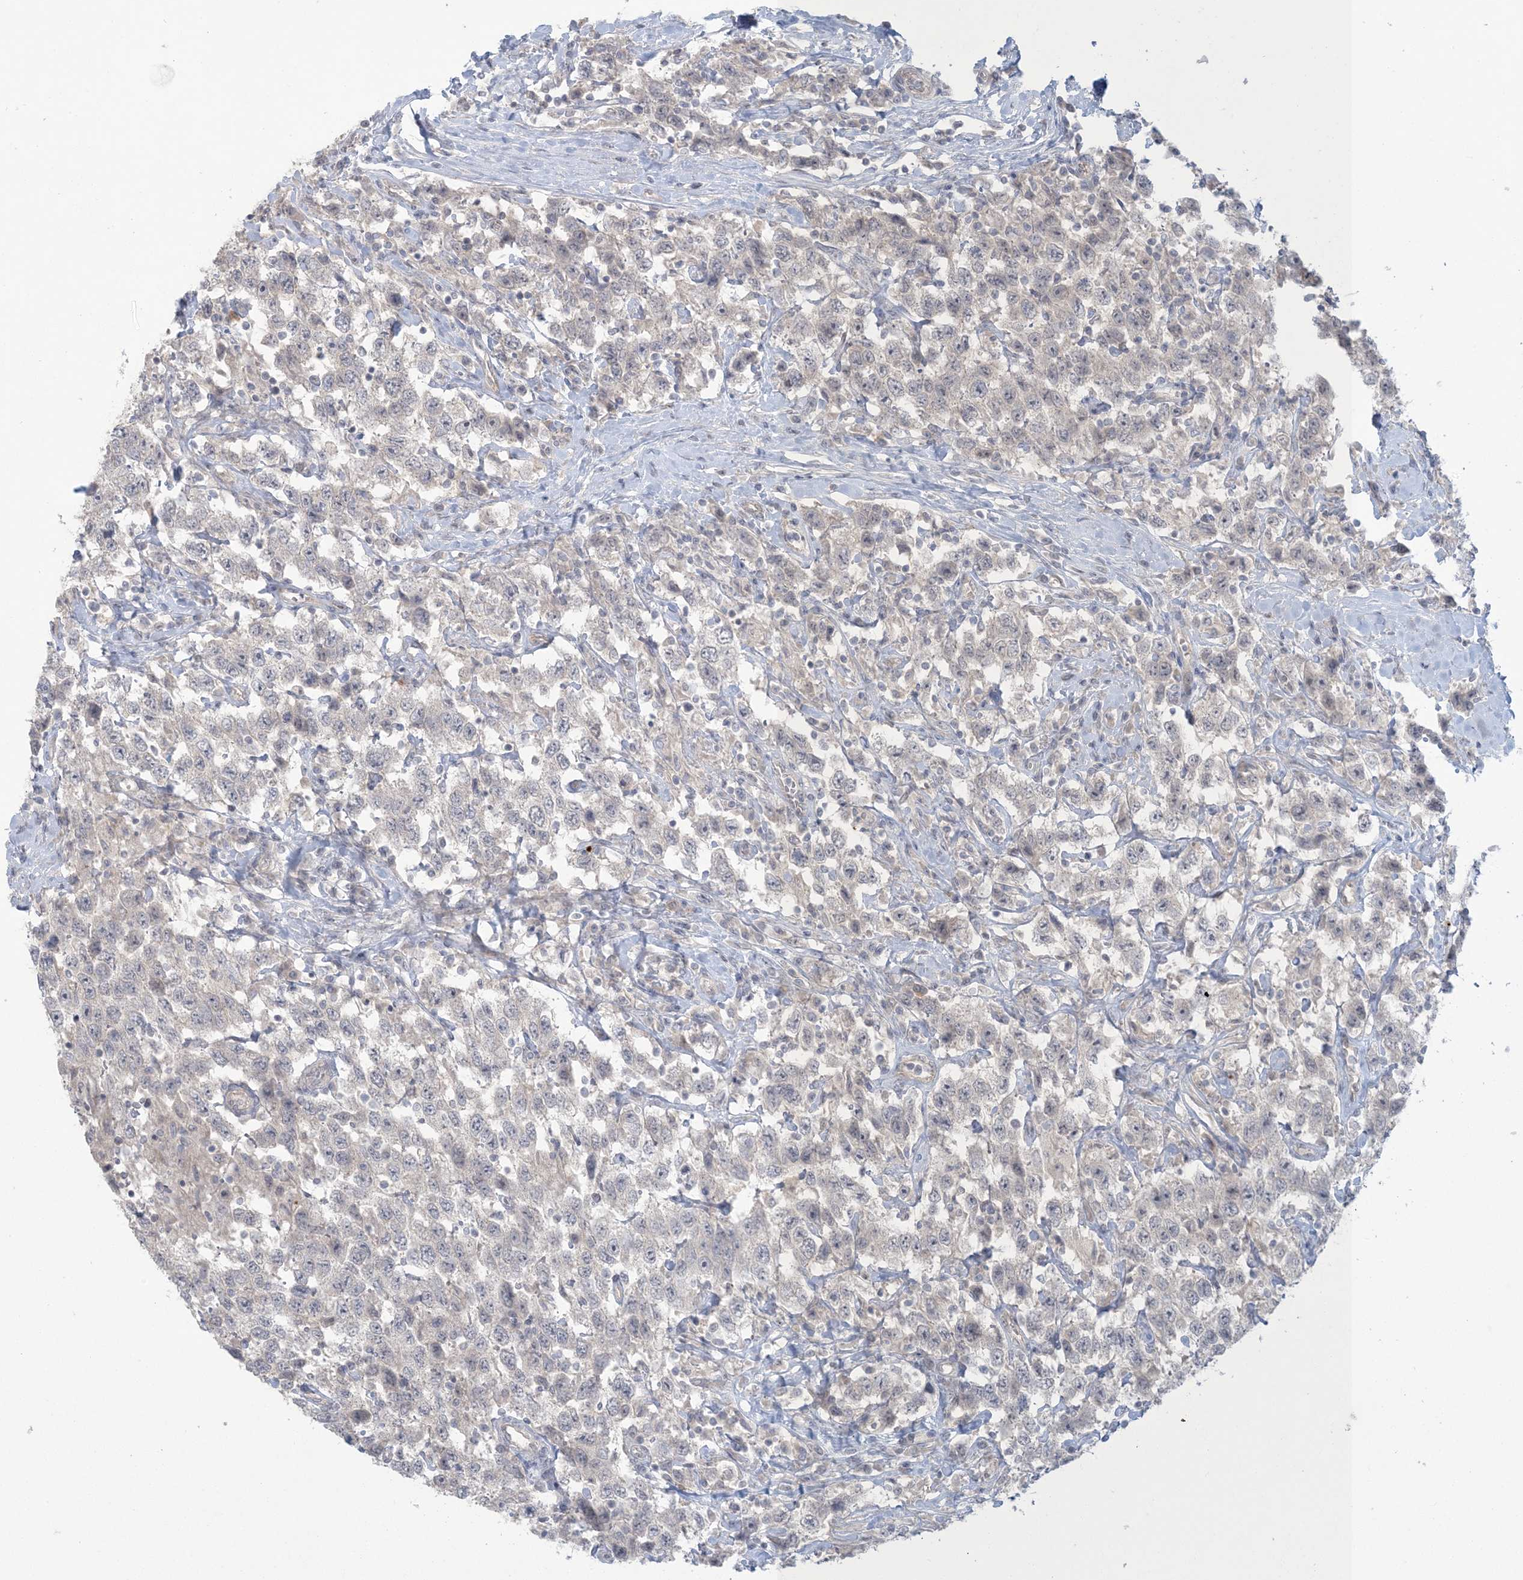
{"staining": {"intensity": "negative", "quantity": "none", "location": "none"}, "tissue": "testis cancer", "cell_type": "Tumor cells", "image_type": "cancer", "snomed": [{"axis": "morphology", "description": "Seminoma, NOS"}, {"axis": "topography", "description": "Testis"}], "caption": "Histopathology image shows no significant protein positivity in tumor cells of testis seminoma. The staining was performed using DAB to visualize the protein expression in brown, while the nuclei were stained in blue with hematoxylin (Magnification: 20x).", "gene": "NRBP2", "patient": {"sex": "male", "age": 41}}